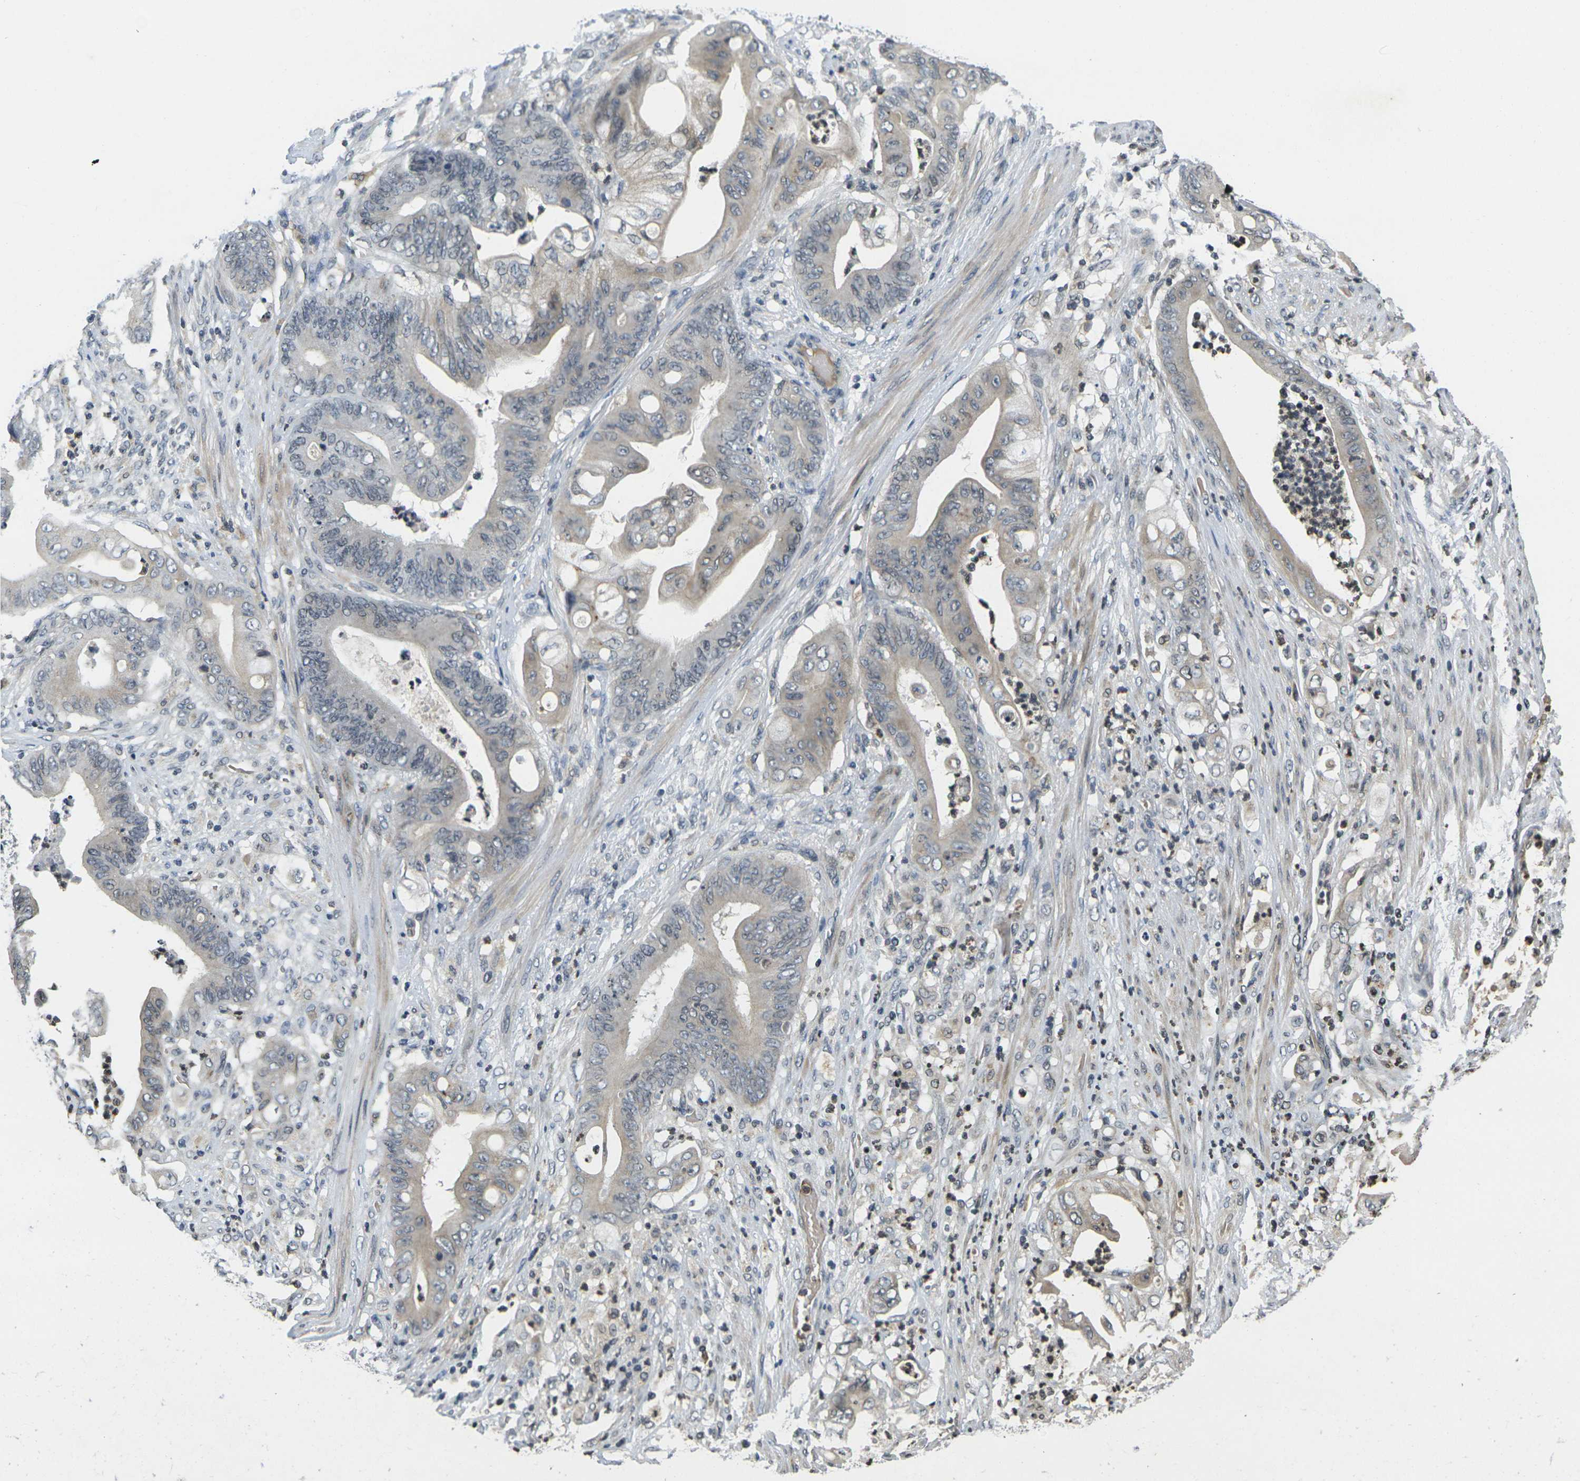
{"staining": {"intensity": "weak", "quantity": "<25%", "location": "cytoplasmic/membranous"}, "tissue": "stomach cancer", "cell_type": "Tumor cells", "image_type": "cancer", "snomed": [{"axis": "morphology", "description": "Adenocarcinoma, NOS"}, {"axis": "topography", "description": "Stomach"}], "caption": "This is a micrograph of immunohistochemistry (IHC) staining of stomach cancer (adenocarcinoma), which shows no staining in tumor cells. (DAB IHC with hematoxylin counter stain).", "gene": "C1QC", "patient": {"sex": "female", "age": 73}}